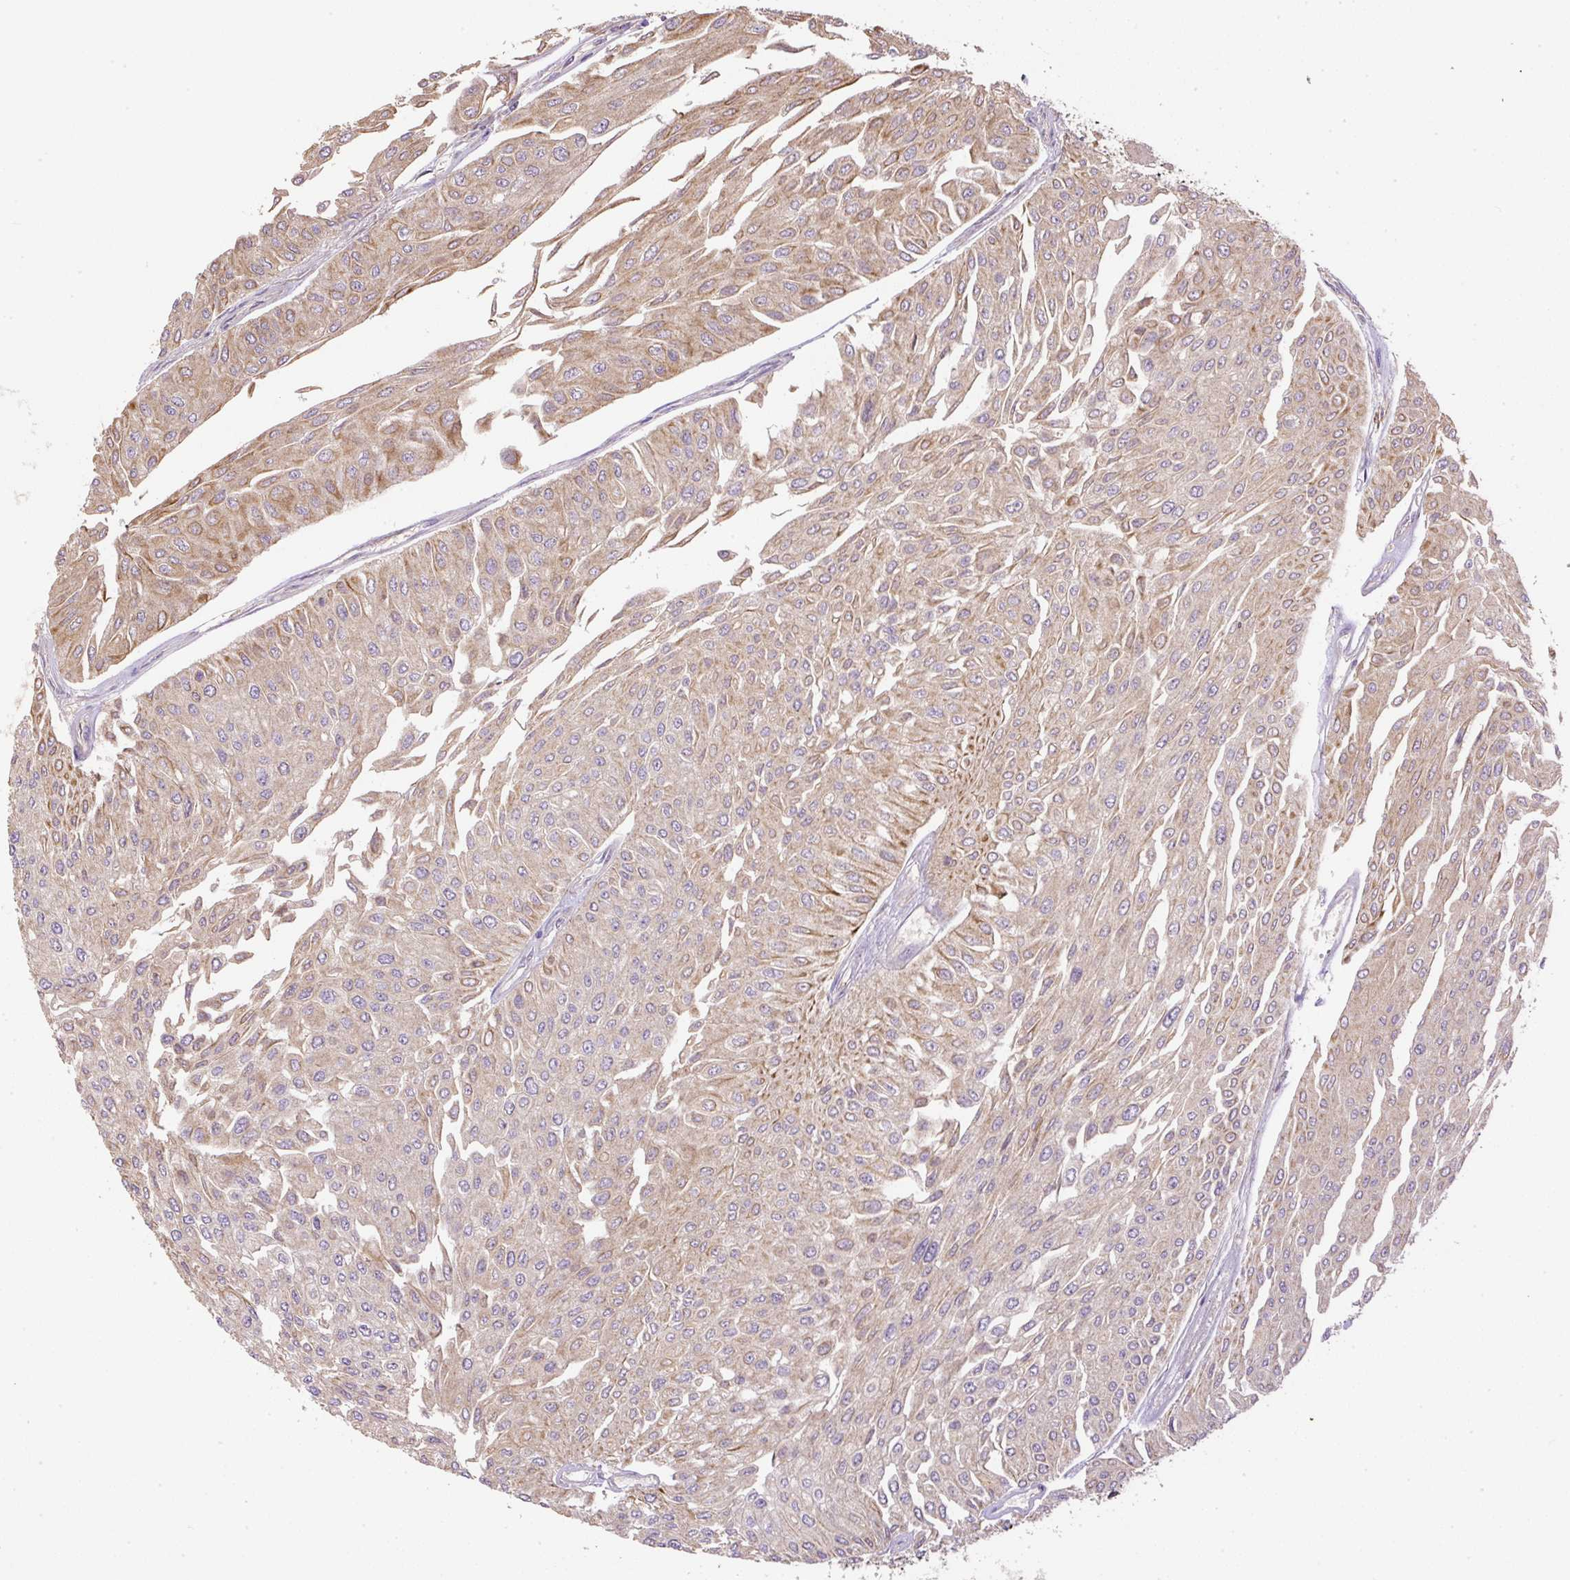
{"staining": {"intensity": "moderate", "quantity": "<25%", "location": "cytoplasmic/membranous"}, "tissue": "urothelial cancer", "cell_type": "Tumor cells", "image_type": "cancer", "snomed": [{"axis": "morphology", "description": "Urothelial carcinoma, Low grade"}, {"axis": "topography", "description": "Urinary bladder"}], "caption": "A brown stain shows moderate cytoplasmic/membranous staining of a protein in urothelial carcinoma (low-grade) tumor cells.", "gene": "DAPK1", "patient": {"sex": "male", "age": 67}}